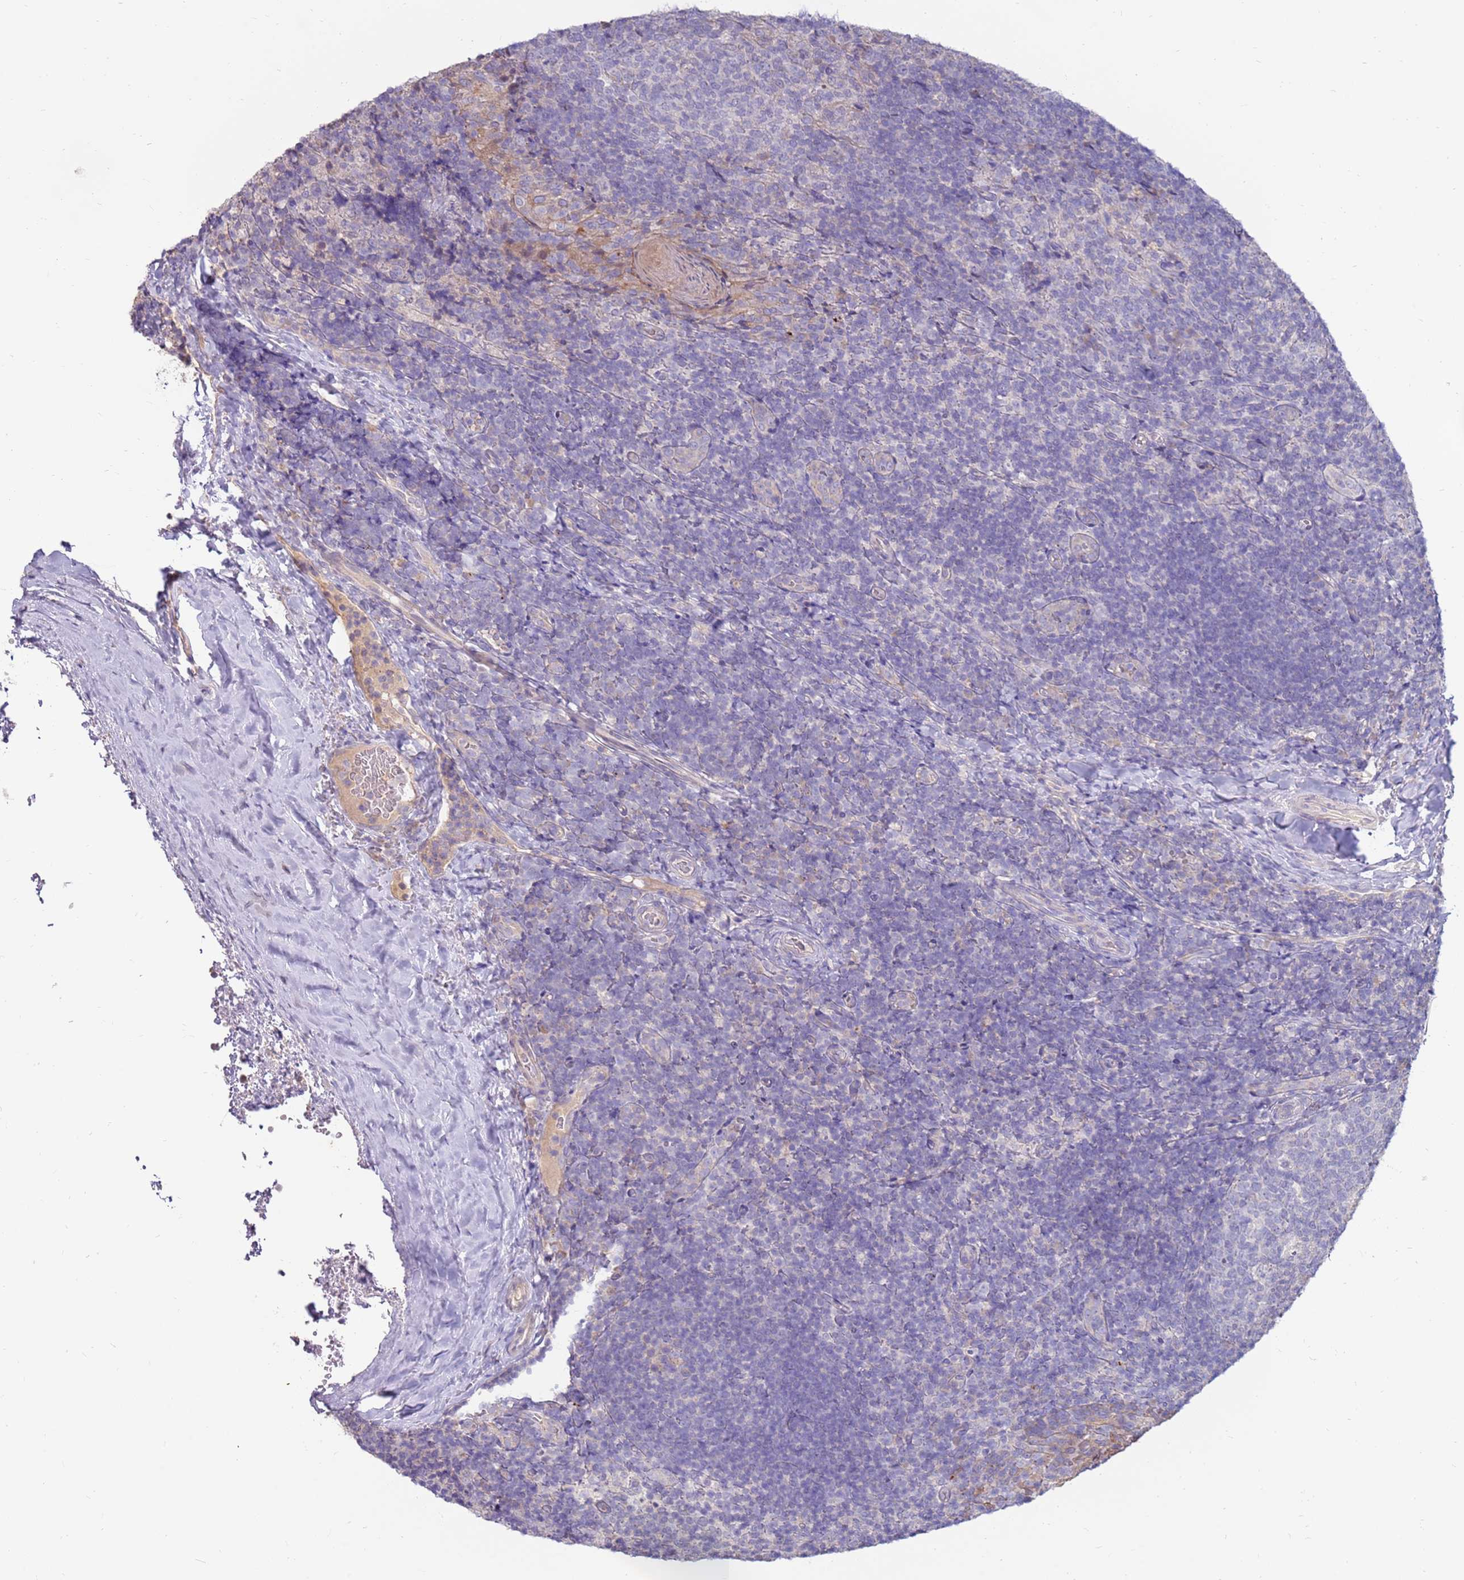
{"staining": {"intensity": "negative", "quantity": "none", "location": "none"}, "tissue": "tonsil", "cell_type": "Germinal center cells", "image_type": "normal", "snomed": [{"axis": "morphology", "description": "Normal tissue, NOS"}, {"axis": "topography", "description": "Tonsil"}], "caption": "There is no significant positivity in germinal center cells of tonsil. (IHC, brightfield microscopy, high magnification).", "gene": "SLC44A4", "patient": {"sex": "male", "age": 17}}